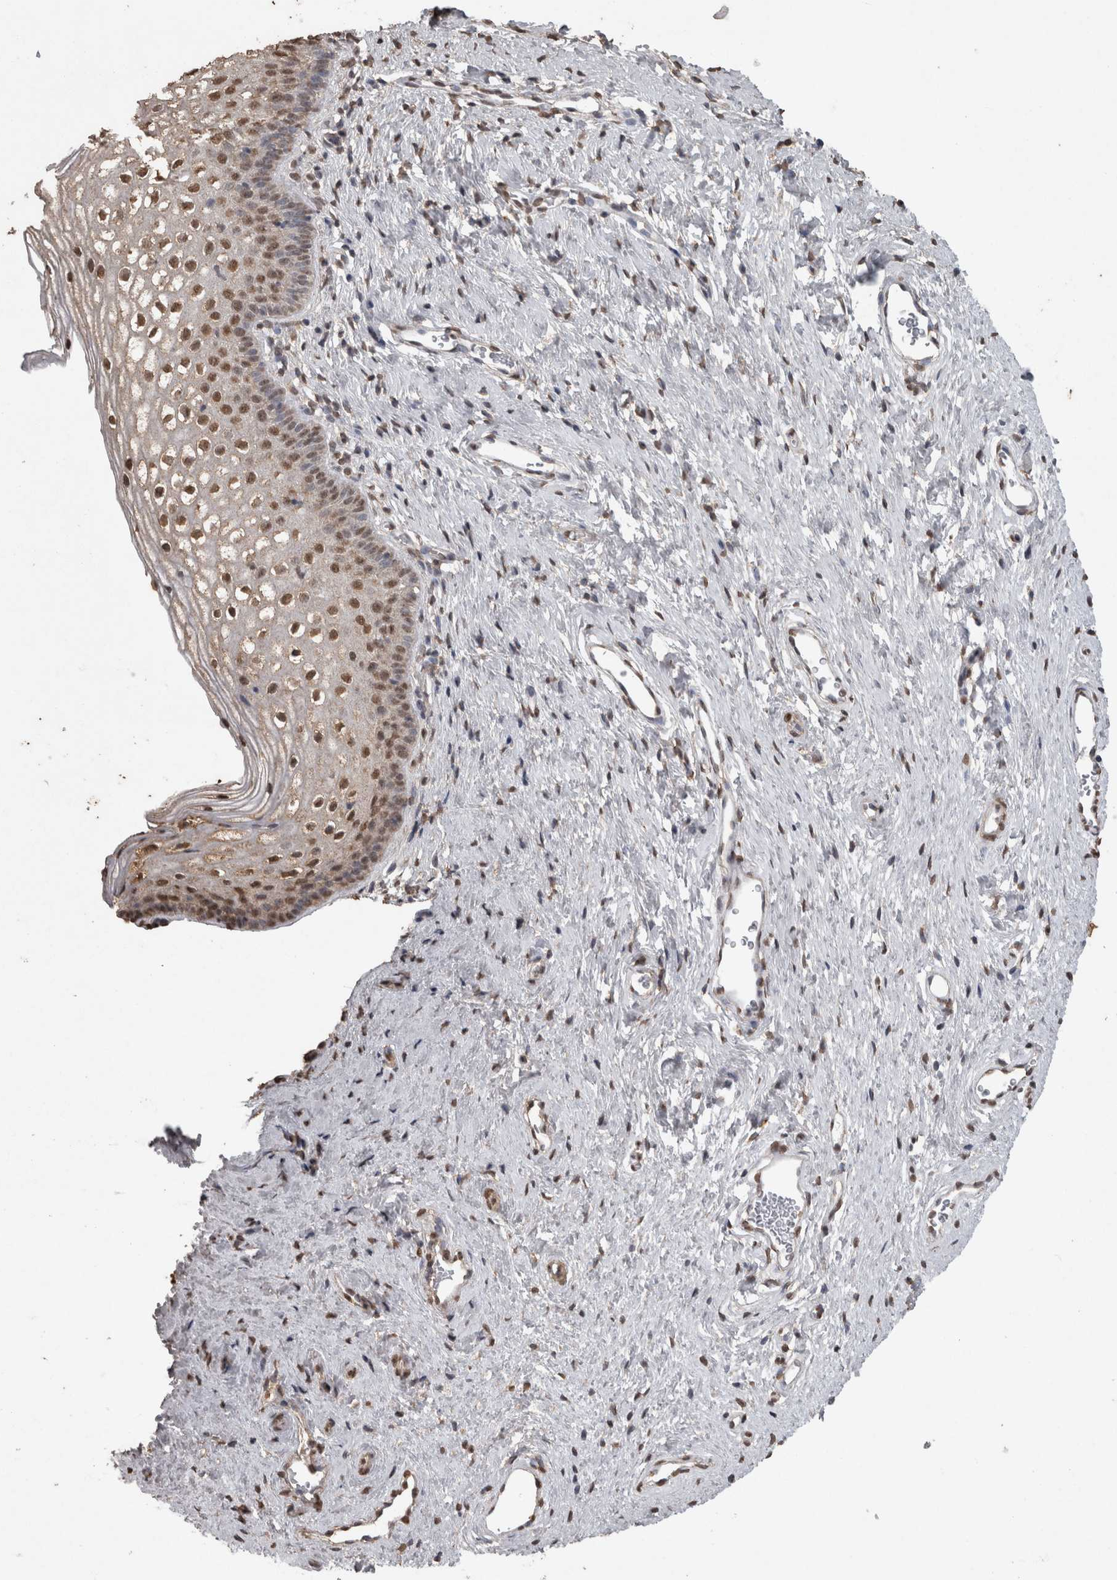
{"staining": {"intensity": "negative", "quantity": "none", "location": "none"}, "tissue": "cervix", "cell_type": "Glandular cells", "image_type": "normal", "snomed": [{"axis": "morphology", "description": "Normal tissue, NOS"}, {"axis": "topography", "description": "Cervix"}], "caption": "The immunohistochemistry (IHC) histopathology image has no significant staining in glandular cells of cervix. The staining was performed using DAB (3,3'-diaminobenzidine) to visualize the protein expression in brown, while the nuclei were stained in blue with hematoxylin (Magnification: 20x).", "gene": "SMAD7", "patient": {"sex": "female", "age": 27}}